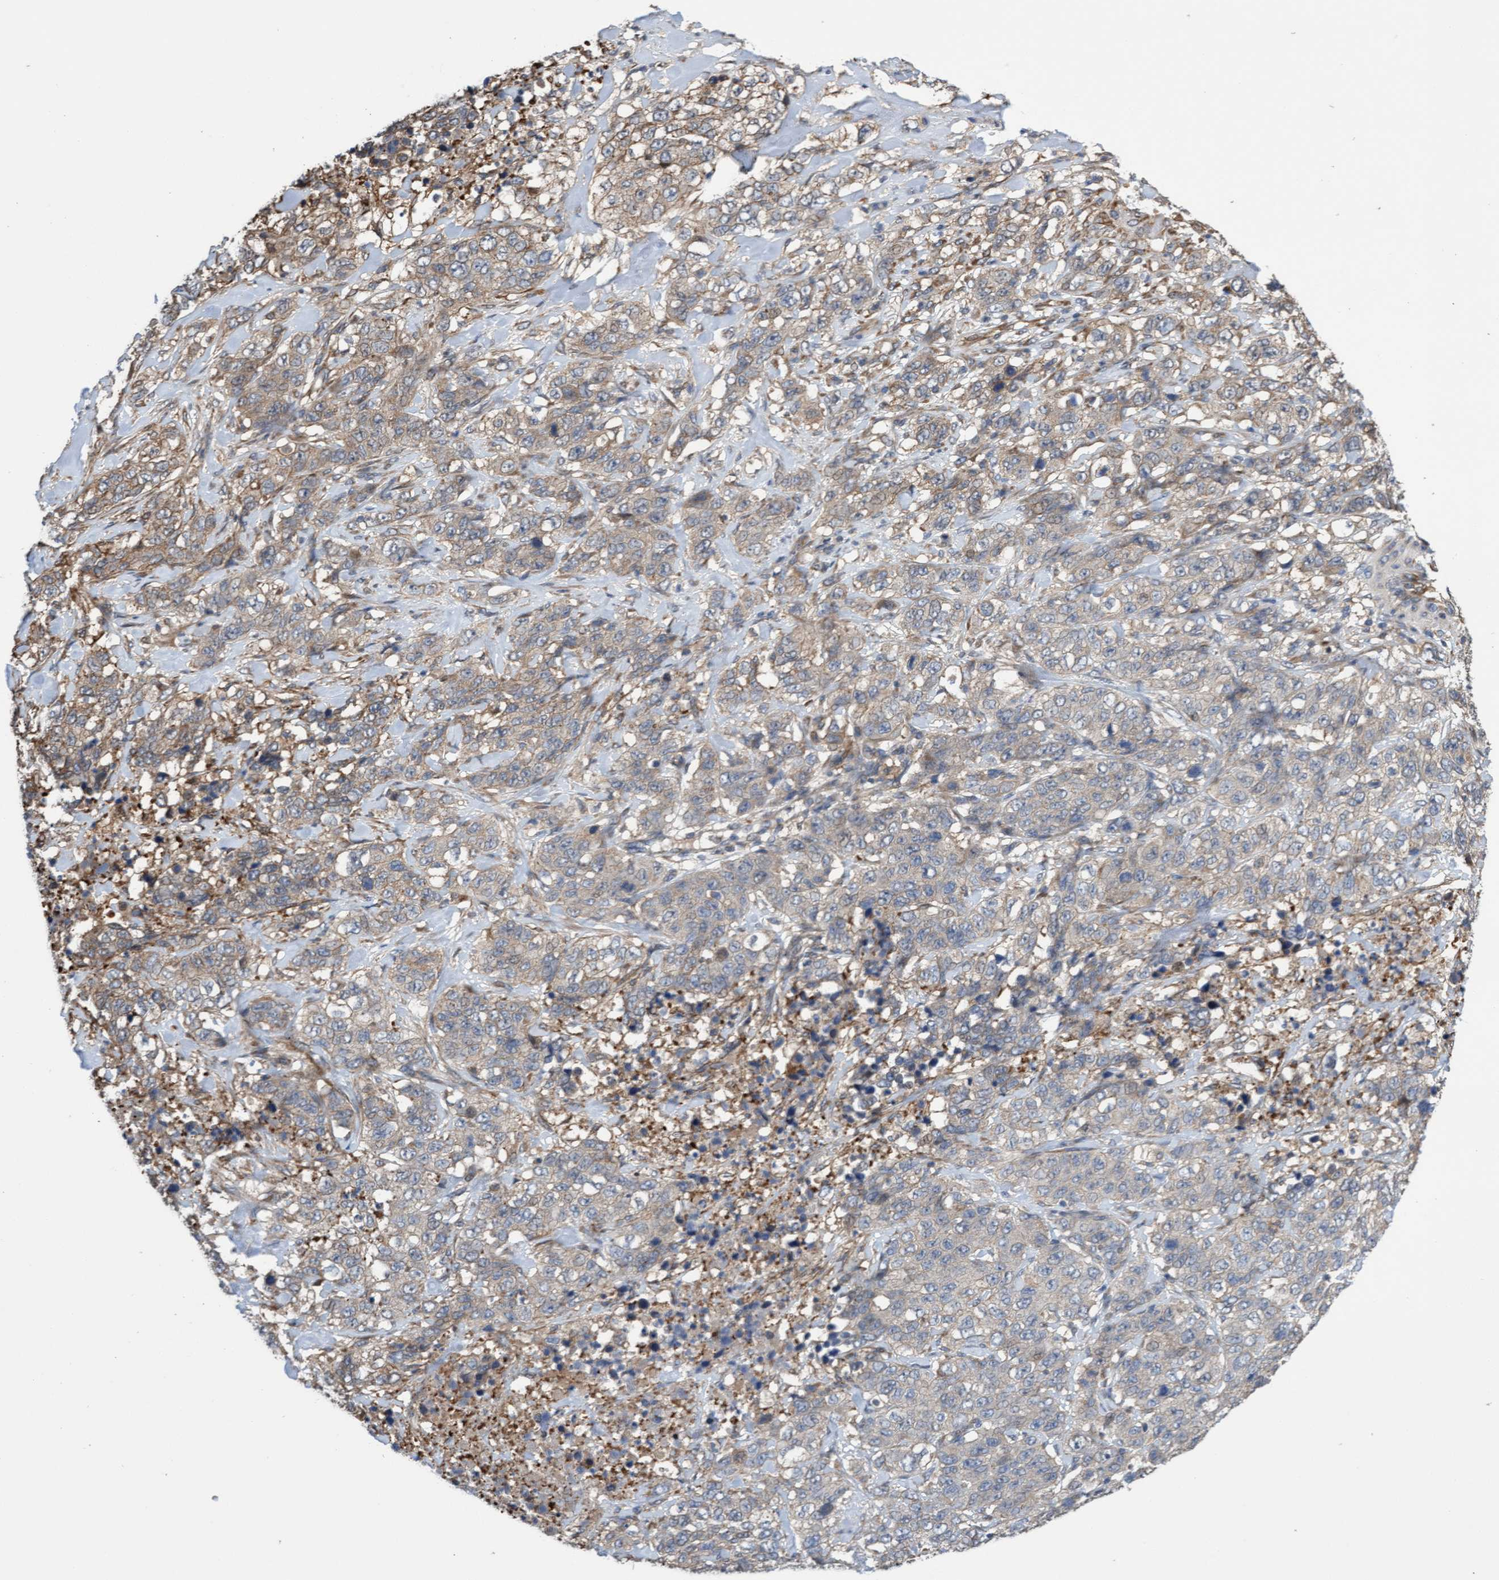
{"staining": {"intensity": "weak", "quantity": "25%-75%", "location": "cytoplasmic/membranous"}, "tissue": "stomach cancer", "cell_type": "Tumor cells", "image_type": "cancer", "snomed": [{"axis": "morphology", "description": "Adenocarcinoma, NOS"}, {"axis": "topography", "description": "Stomach"}], "caption": "Protein positivity by IHC demonstrates weak cytoplasmic/membranous positivity in approximately 25%-75% of tumor cells in stomach cancer.", "gene": "ITFG1", "patient": {"sex": "male", "age": 48}}